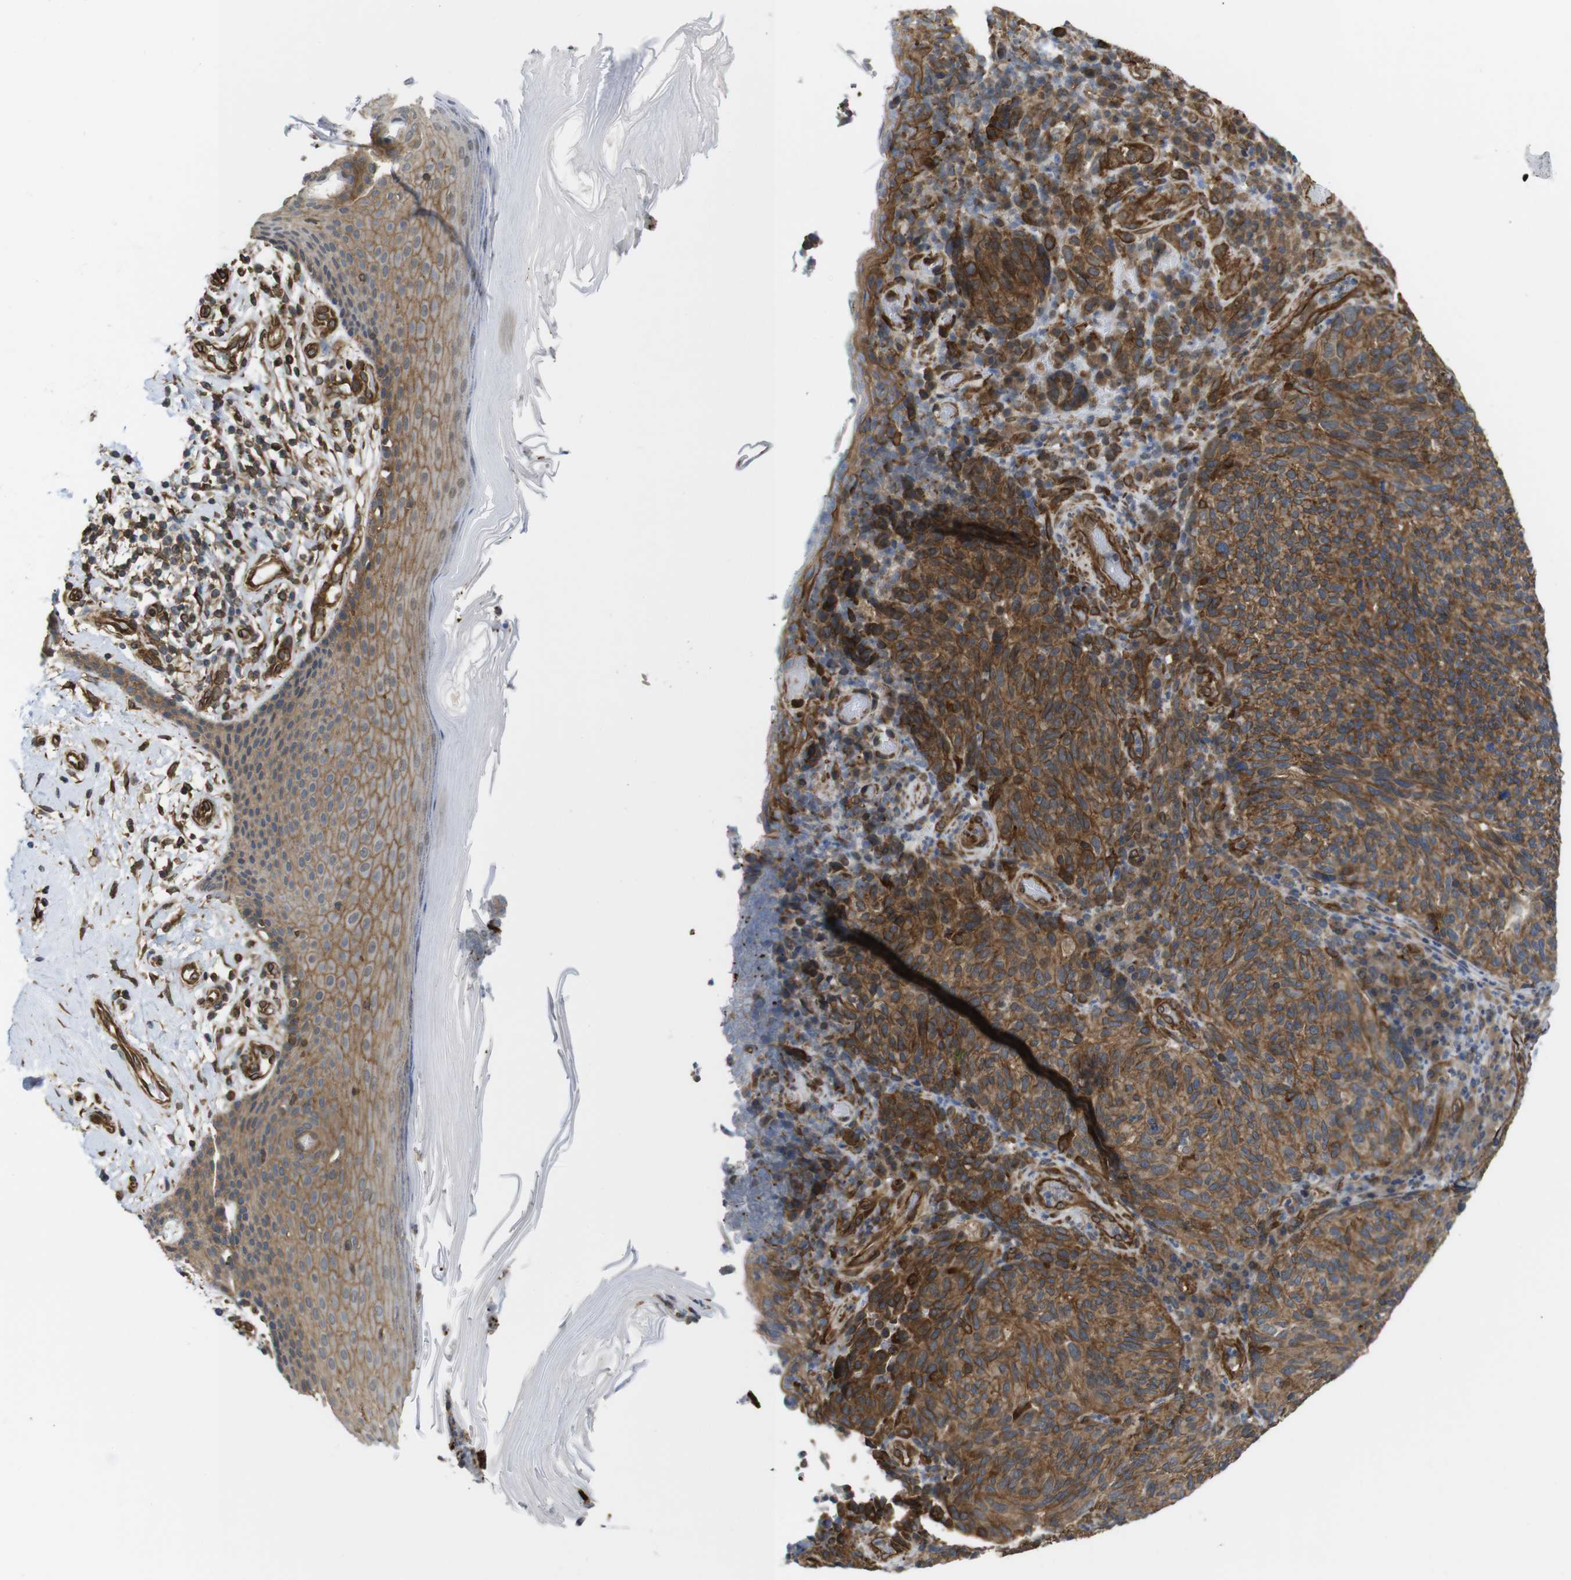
{"staining": {"intensity": "strong", "quantity": ">75%", "location": "cytoplasmic/membranous"}, "tissue": "melanoma", "cell_type": "Tumor cells", "image_type": "cancer", "snomed": [{"axis": "morphology", "description": "Malignant melanoma, NOS"}, {"axis": "topography", "description": "Skin"}], "caption": "The image displays a brown stain indicating the presence of a protein in the cytoplasmic/membranous of tumor cells in melanoma. The protein is stained brown, and the nuclei are stained in blue (DAB (3,3'-diaminobenzidine) IHC with brightfield microscopy, high magnification).", "gene": "ZDHHC5", "patient": {"sex": "female", "age": 73}}